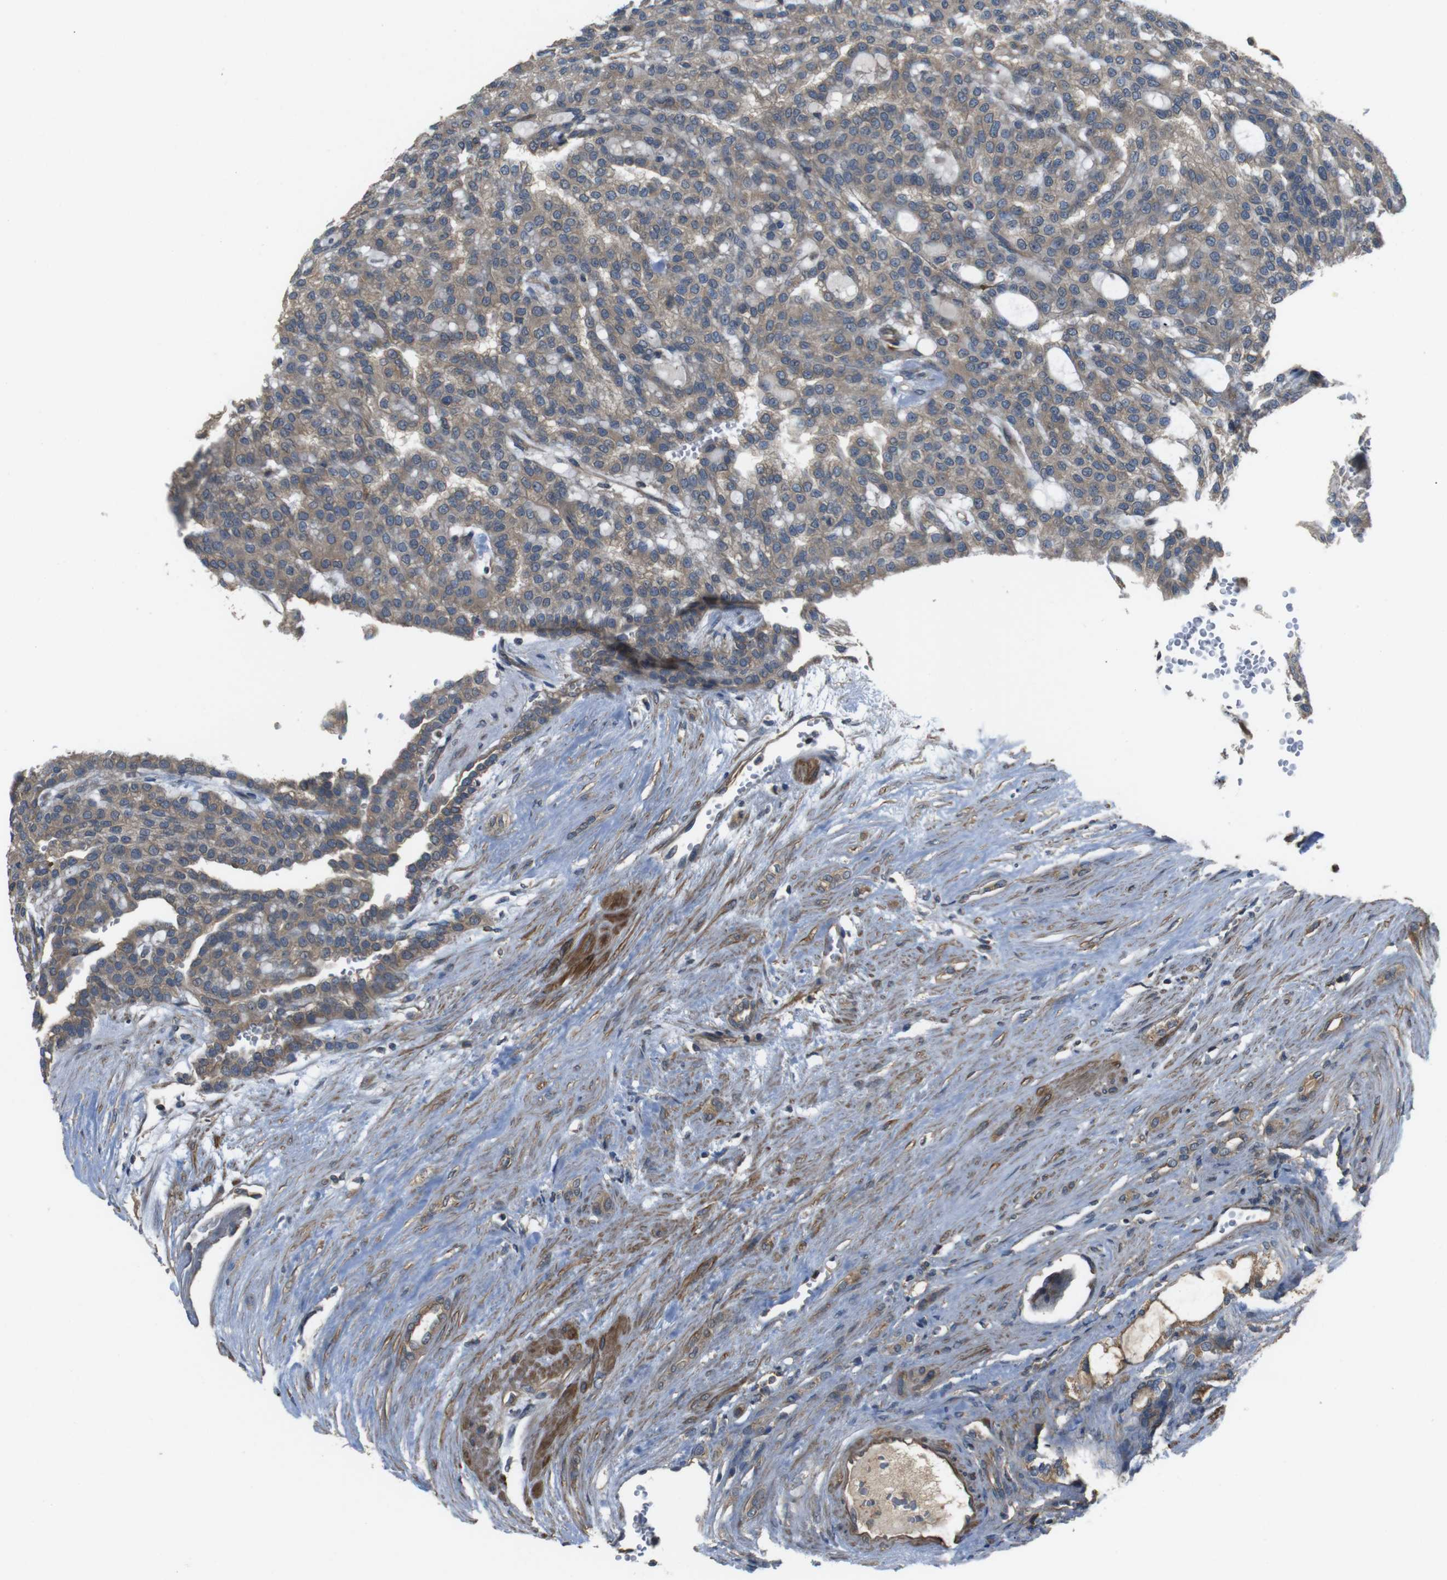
{"staining": {"intensity": "weak", "quantity": ">75%", "location": "cytoplasmic/membranous"}, "tissue": "renal cancer", "cell_type": "Tumor cells", "image_type": "cancer", "snomed": [{"axis": "morphology", "description": "Adenocarcinoma, NOS"}, {"axis": "topography", "description": "Kidney"}], "caption": "Approximately >75% of tumor cells in renal cancer (adenocarcinoma) display weak cytoplasmic/membranous protein expression as visualized by brown immunohistochemical staining.", "gene": "FUT2", "patient": {"sex": "male", "age": 63}}